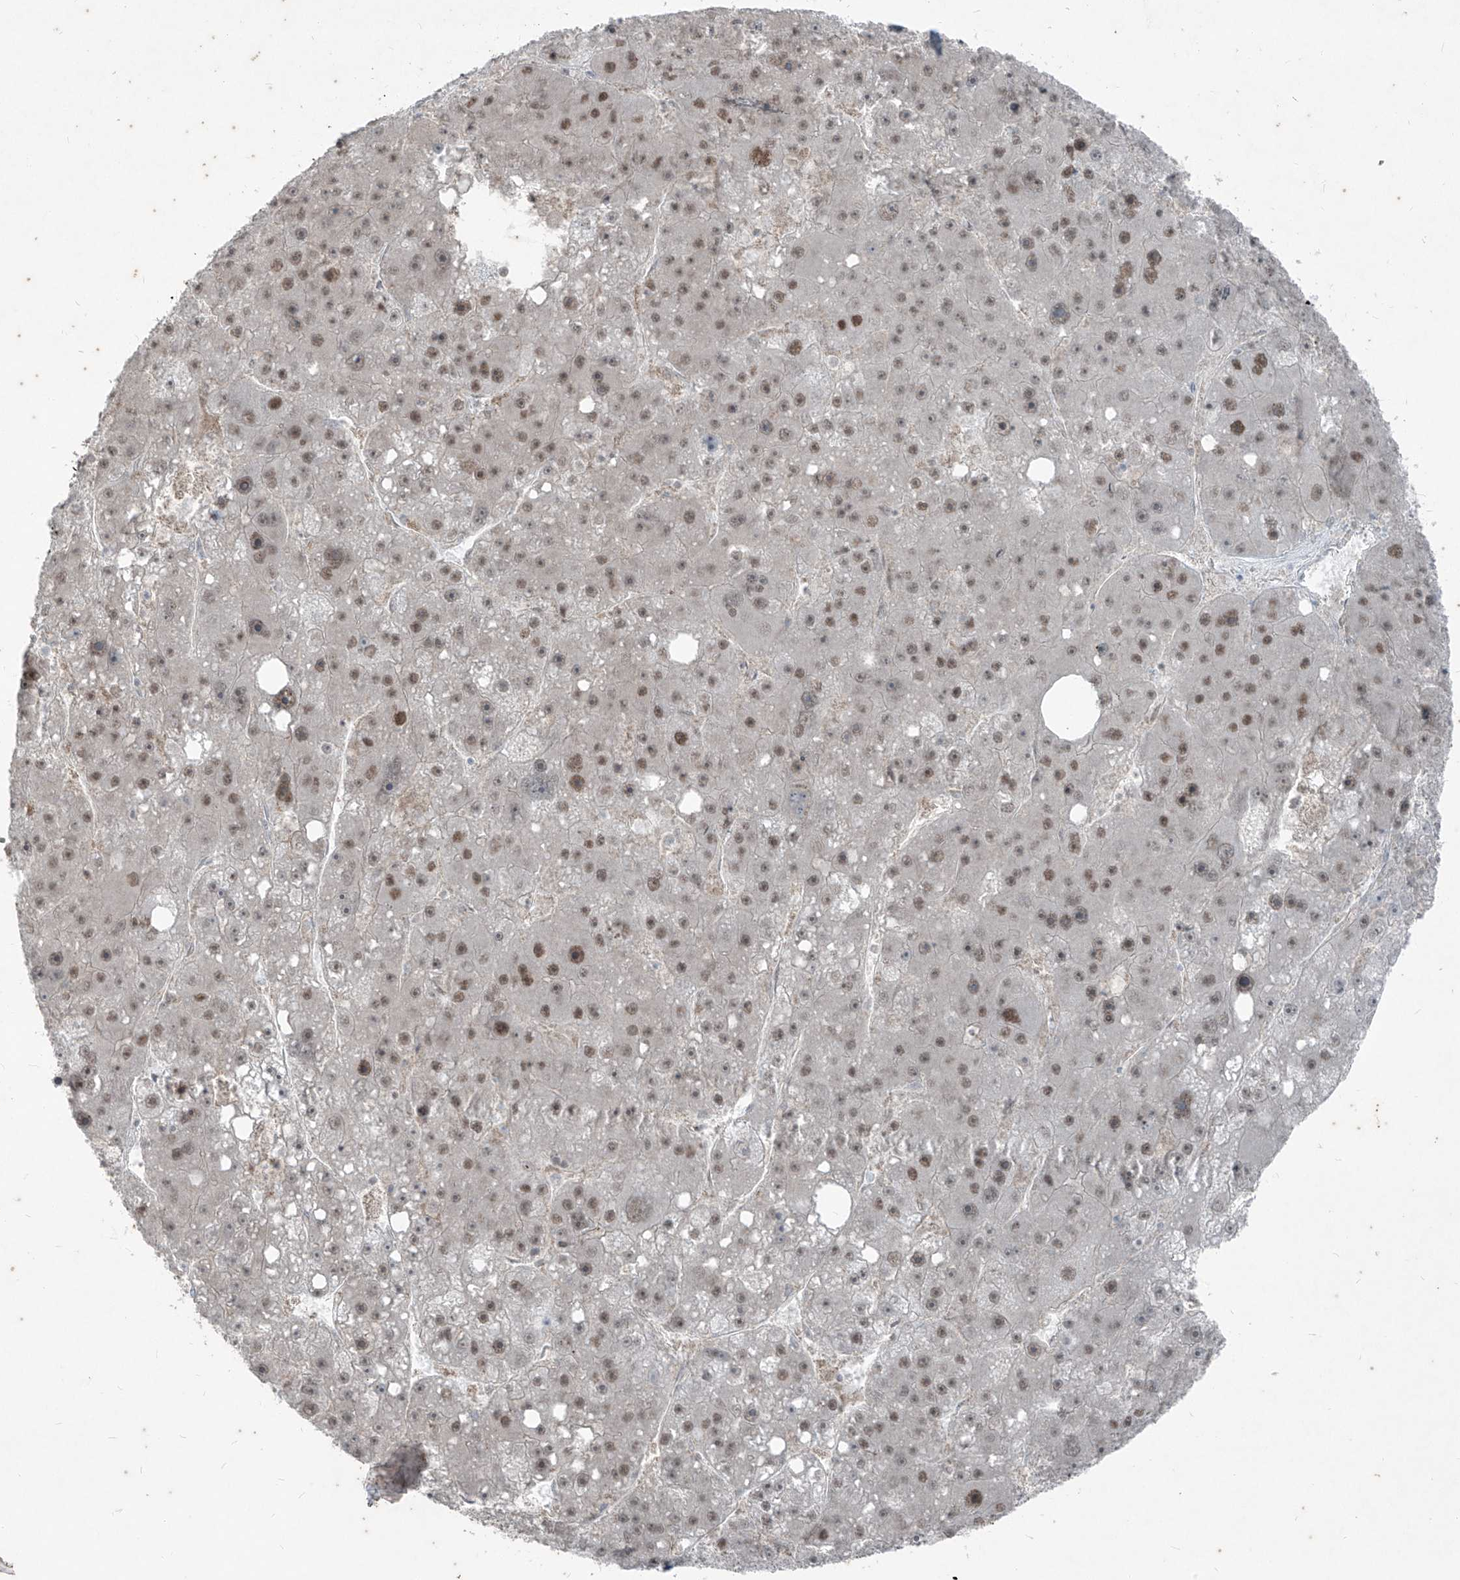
{"staining": {"intensity": "moderate", "quantity": "25%-75%", "location": "nuclear"}, "tissue": "liver cancer", "cell_type": "Tumor cells", "image_type": "cancer", "snomed": [{"axis": "morphology", "description": "Carcinoma, Hepatocellular, NOS"}, {"axis": "topography", "description": "Liver"}], "caption": "IHC (DAB) staining of human liver hepatocellular carcinoma demonstrates moderate nuclear protein staining in about 25%-75% of tumor cells.", "gene": "ZNF354B", "patient": {"sex": "female", "age": 61}}